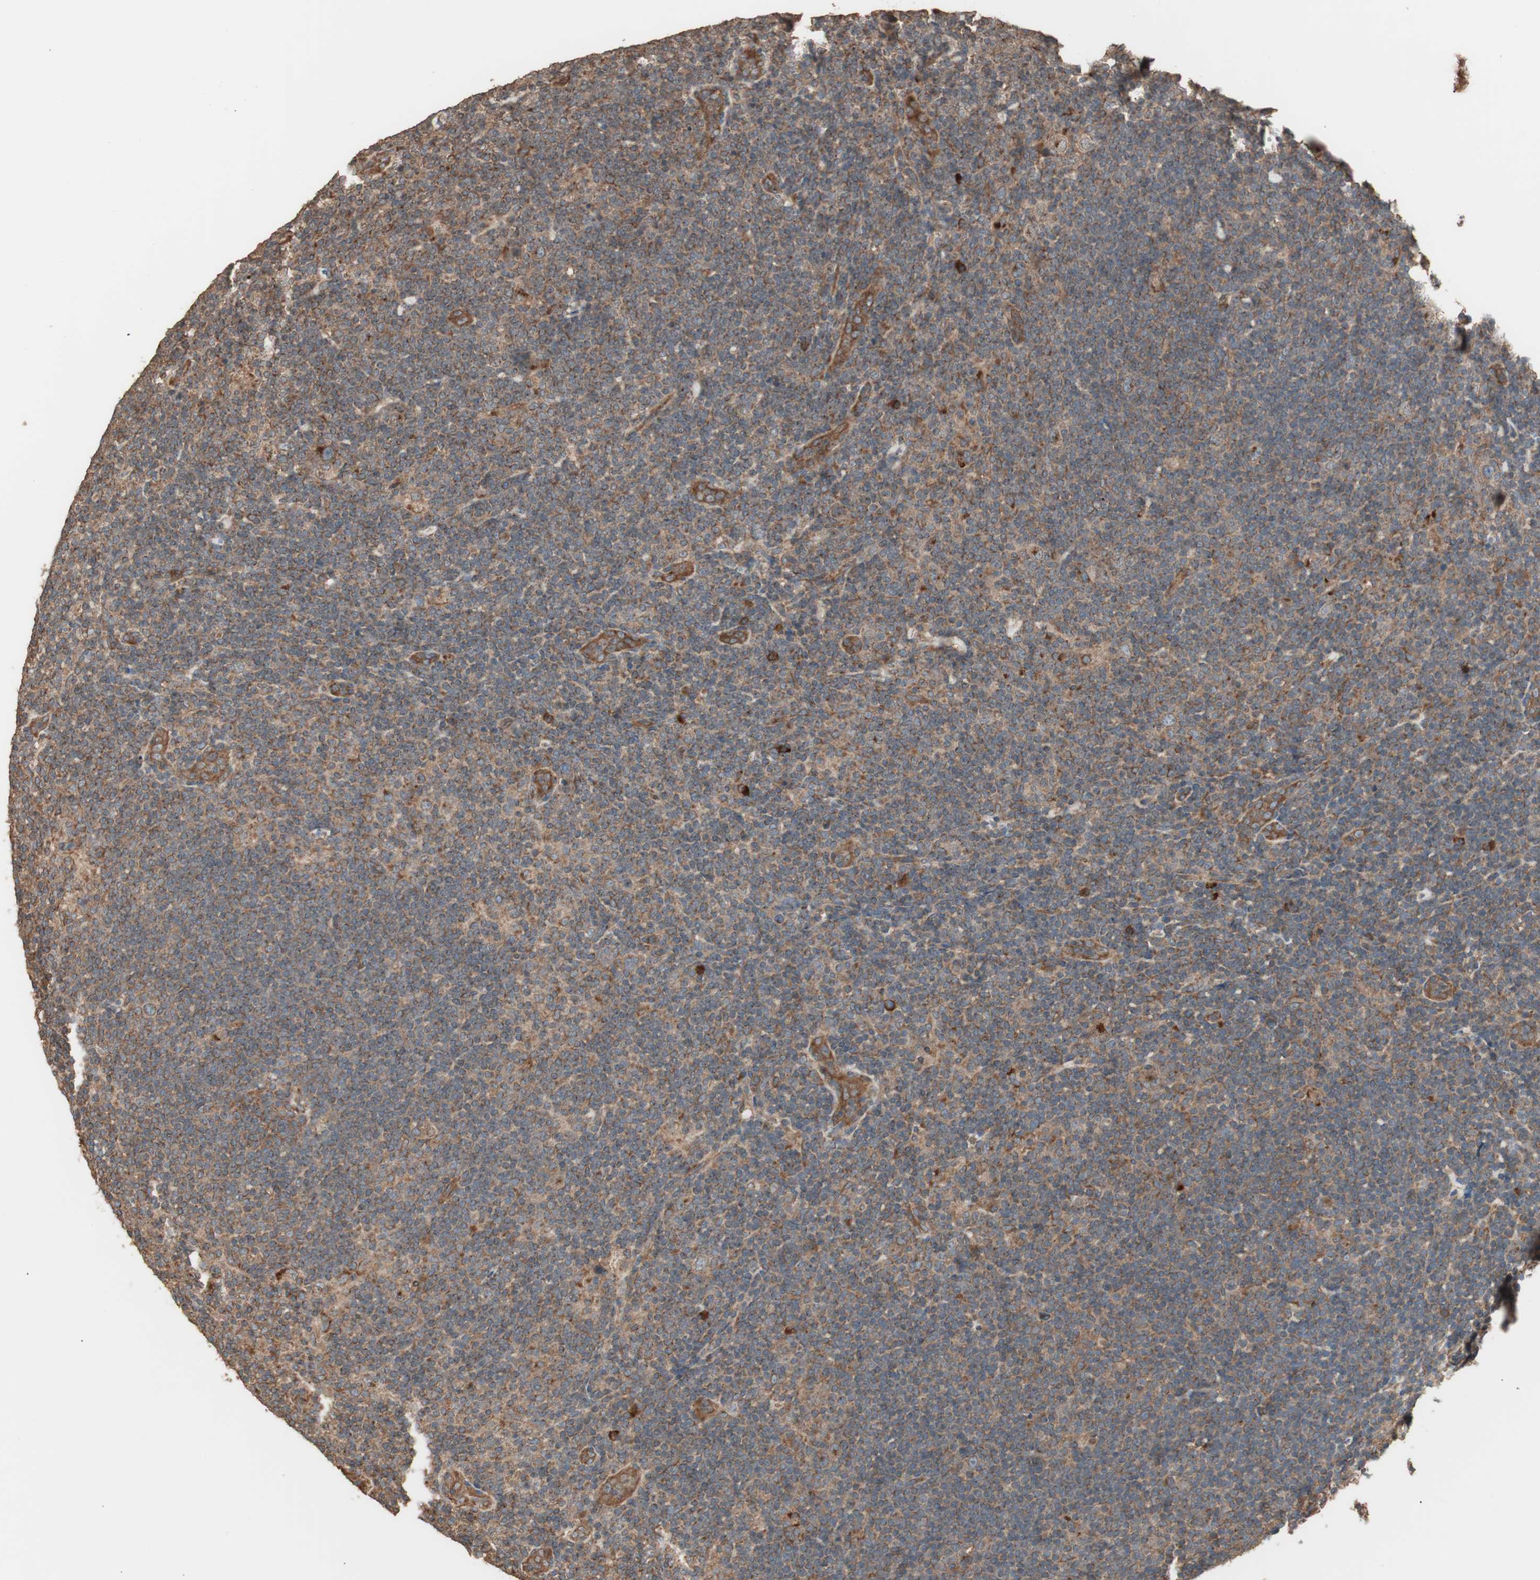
{"staining": {"intensity": "moderate", "quantity": "25%-75%", "location": "cytoplasmic/membranous"}, "tissue": "lymphoma", "cell_type": "Tumor cells", "image_type": "cancer", "snomed": [{"axis": "morphology", "description": "Hodgkin's disease, NOS"}, {"axis": "topography", "description": "Lymph node"}], "caption": "Immunohistochemical staining of lymphoma shows medium levels of moderate cytoplasmic/membranous expression in about 25%-75% of tumor cells.", "gene": "LZTS1", "patient": {"sex": "female", "age": 57}}